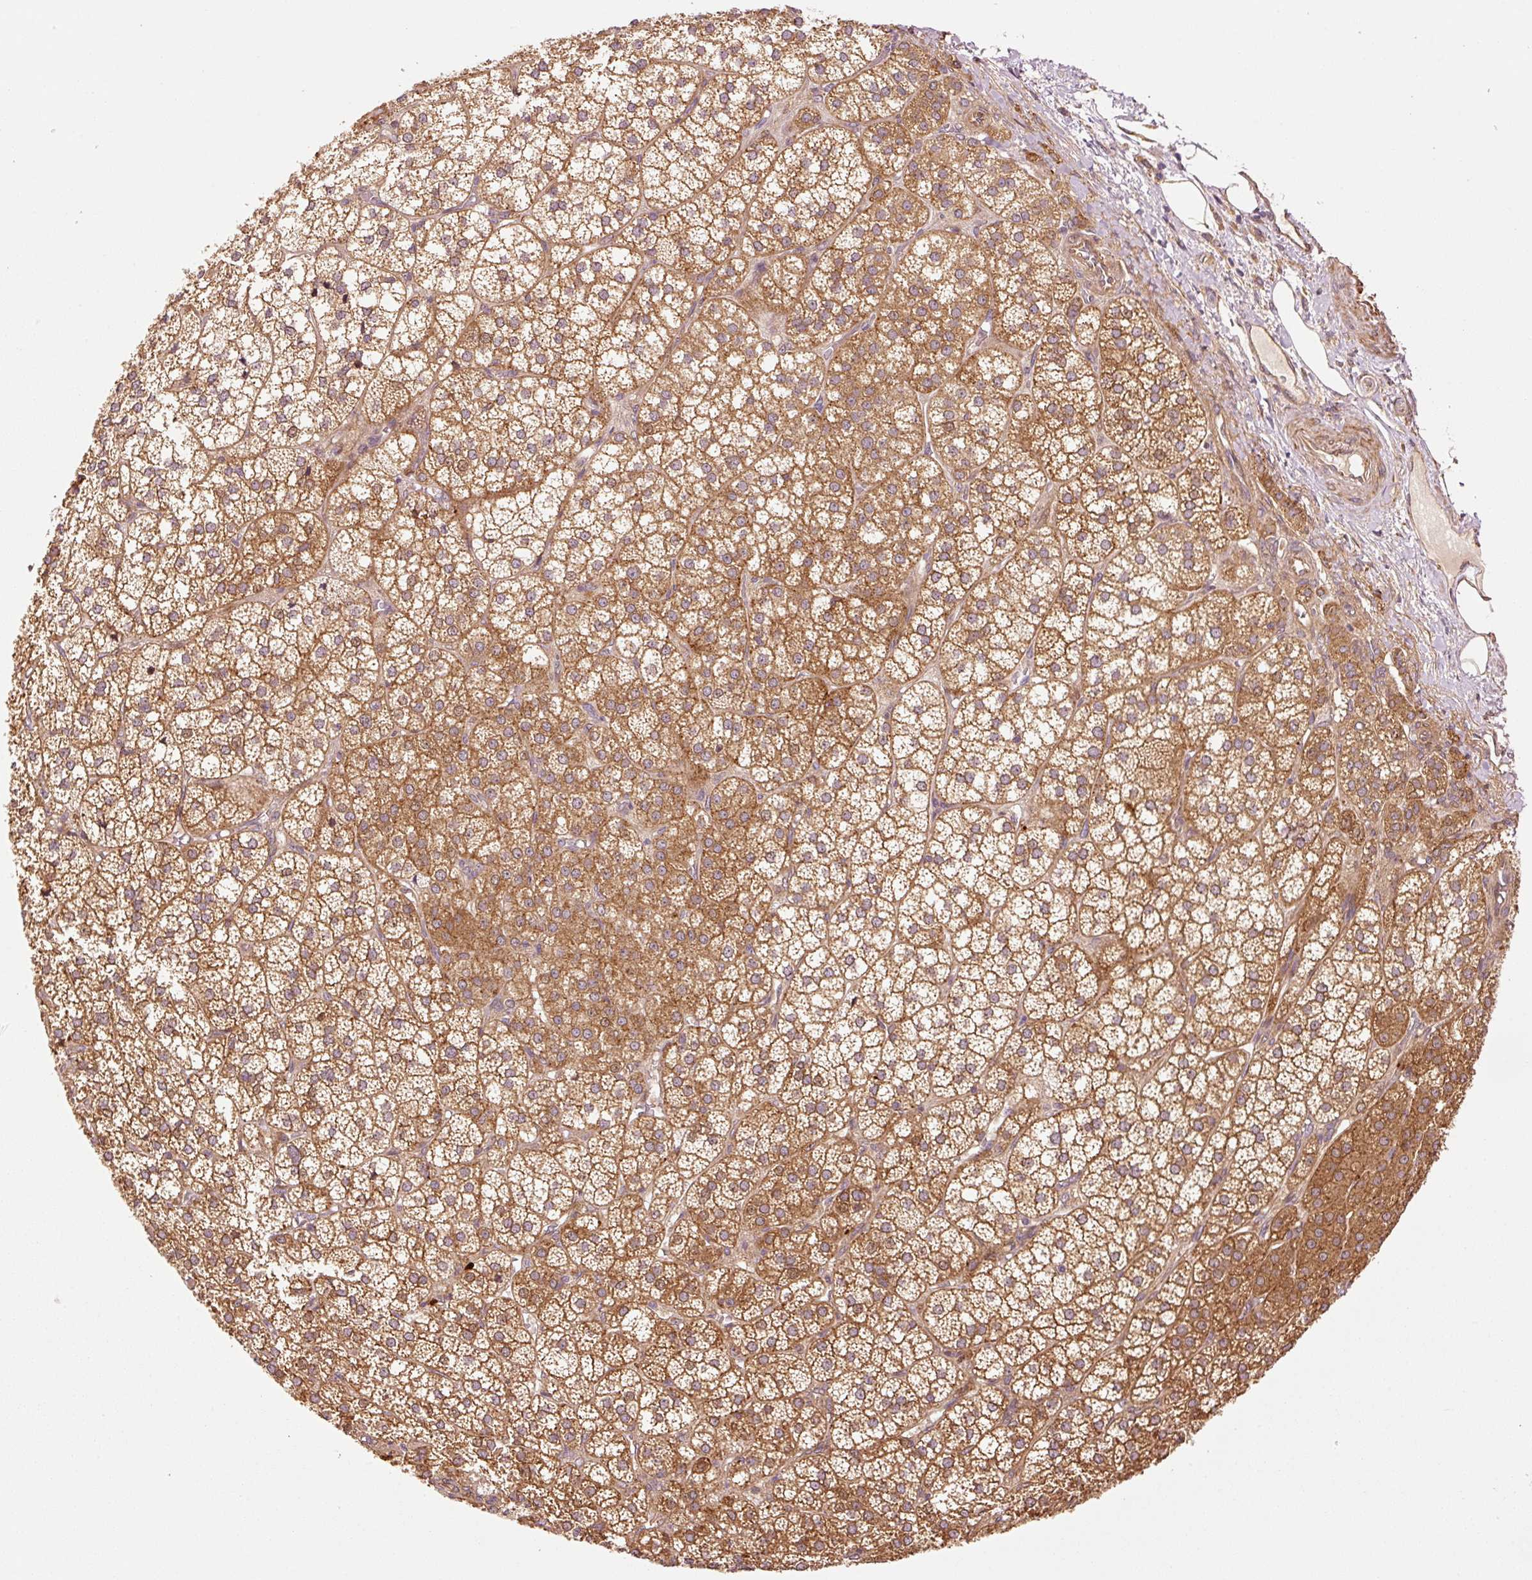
{"staining": {"intensity": "moderate", "quantity": ">75%", "location": "cytoplasmic/membranous"}, "tissue": "adrenal gland", "cell_type": "Glandular cells", "image_type": "normal", "snomed": [{"axis": "morphology", "description": "Normal tissue, NOS"}, {"axis": "topography", "description": "Adrenal gland"}], "caption": "Adrenal gland stained for a protein (brown) reveals moderate cytoplasmic/membranous positive staining in about >75% of glandular cells.", "gene": "OXER1", "patient": {"sex": "female", "age": 60}}